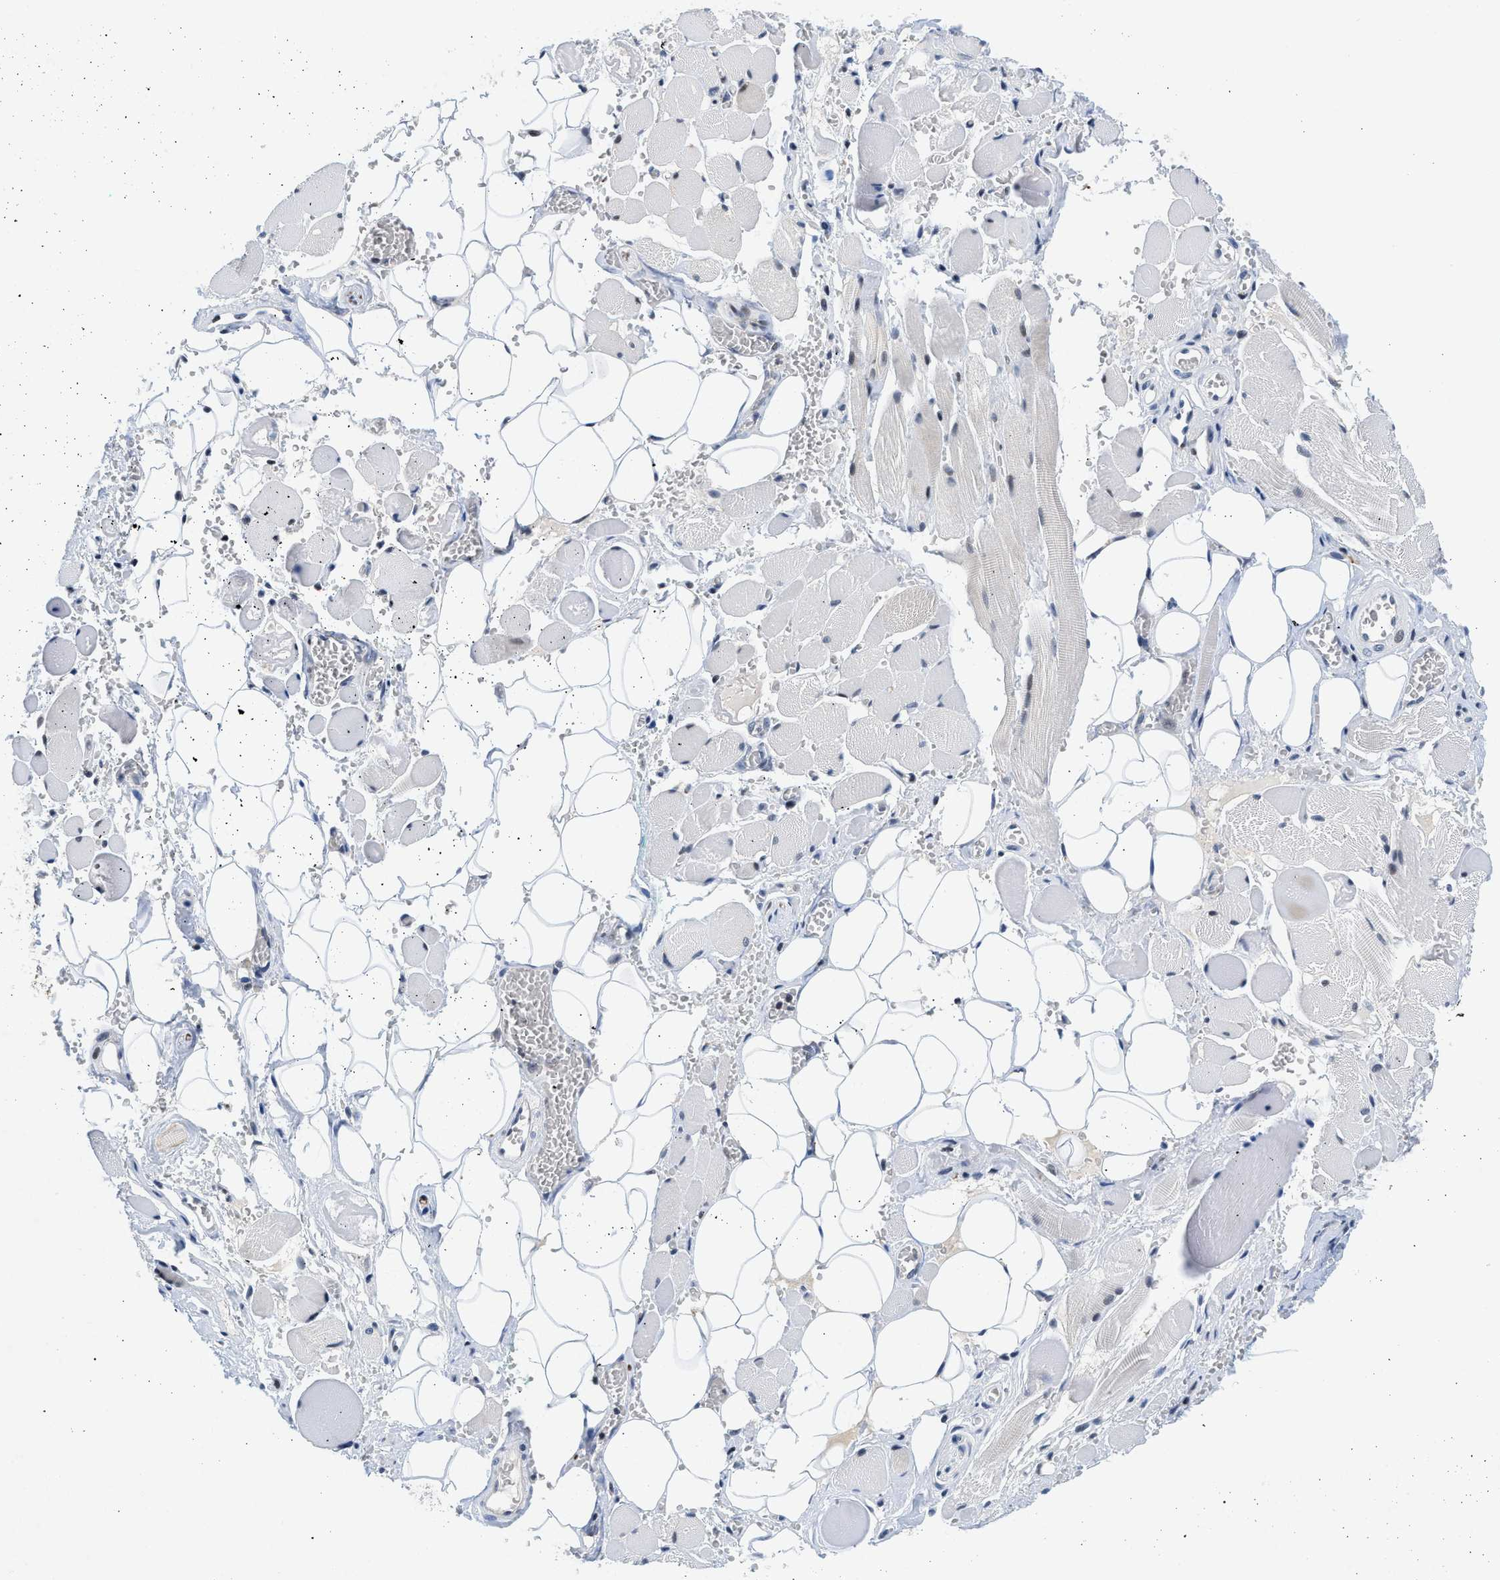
{"staining": {"intensity": "negative", "quantity": "none", "location": "none"}, "tissue": "adipose tissue", "cell_type": "Adipocytes", "image_type": "normal", "snomed": [{"axis": "morphology", "description": "Squamous cell carcinoma, NOS"}, {"axis": "topography", "description": "Oral tissue"}, {"axis": "topography", "description": "Head-Neck"}], "caption": "This photomicrograph is of unremarkable adipose tissue stained with immunohistochemistry to label a protein in brown with the nuclei are counter-stained blue. There is no staining in adipocytes. Brightfield microscopy of immunohistochemistry stained with DAB (3,3'-diaminobenzidine) (brown) and hematoxylin (blue), captured at high magnification.", "gene": "IKBKE", "patient": {"sex": "female", "age": 50}}